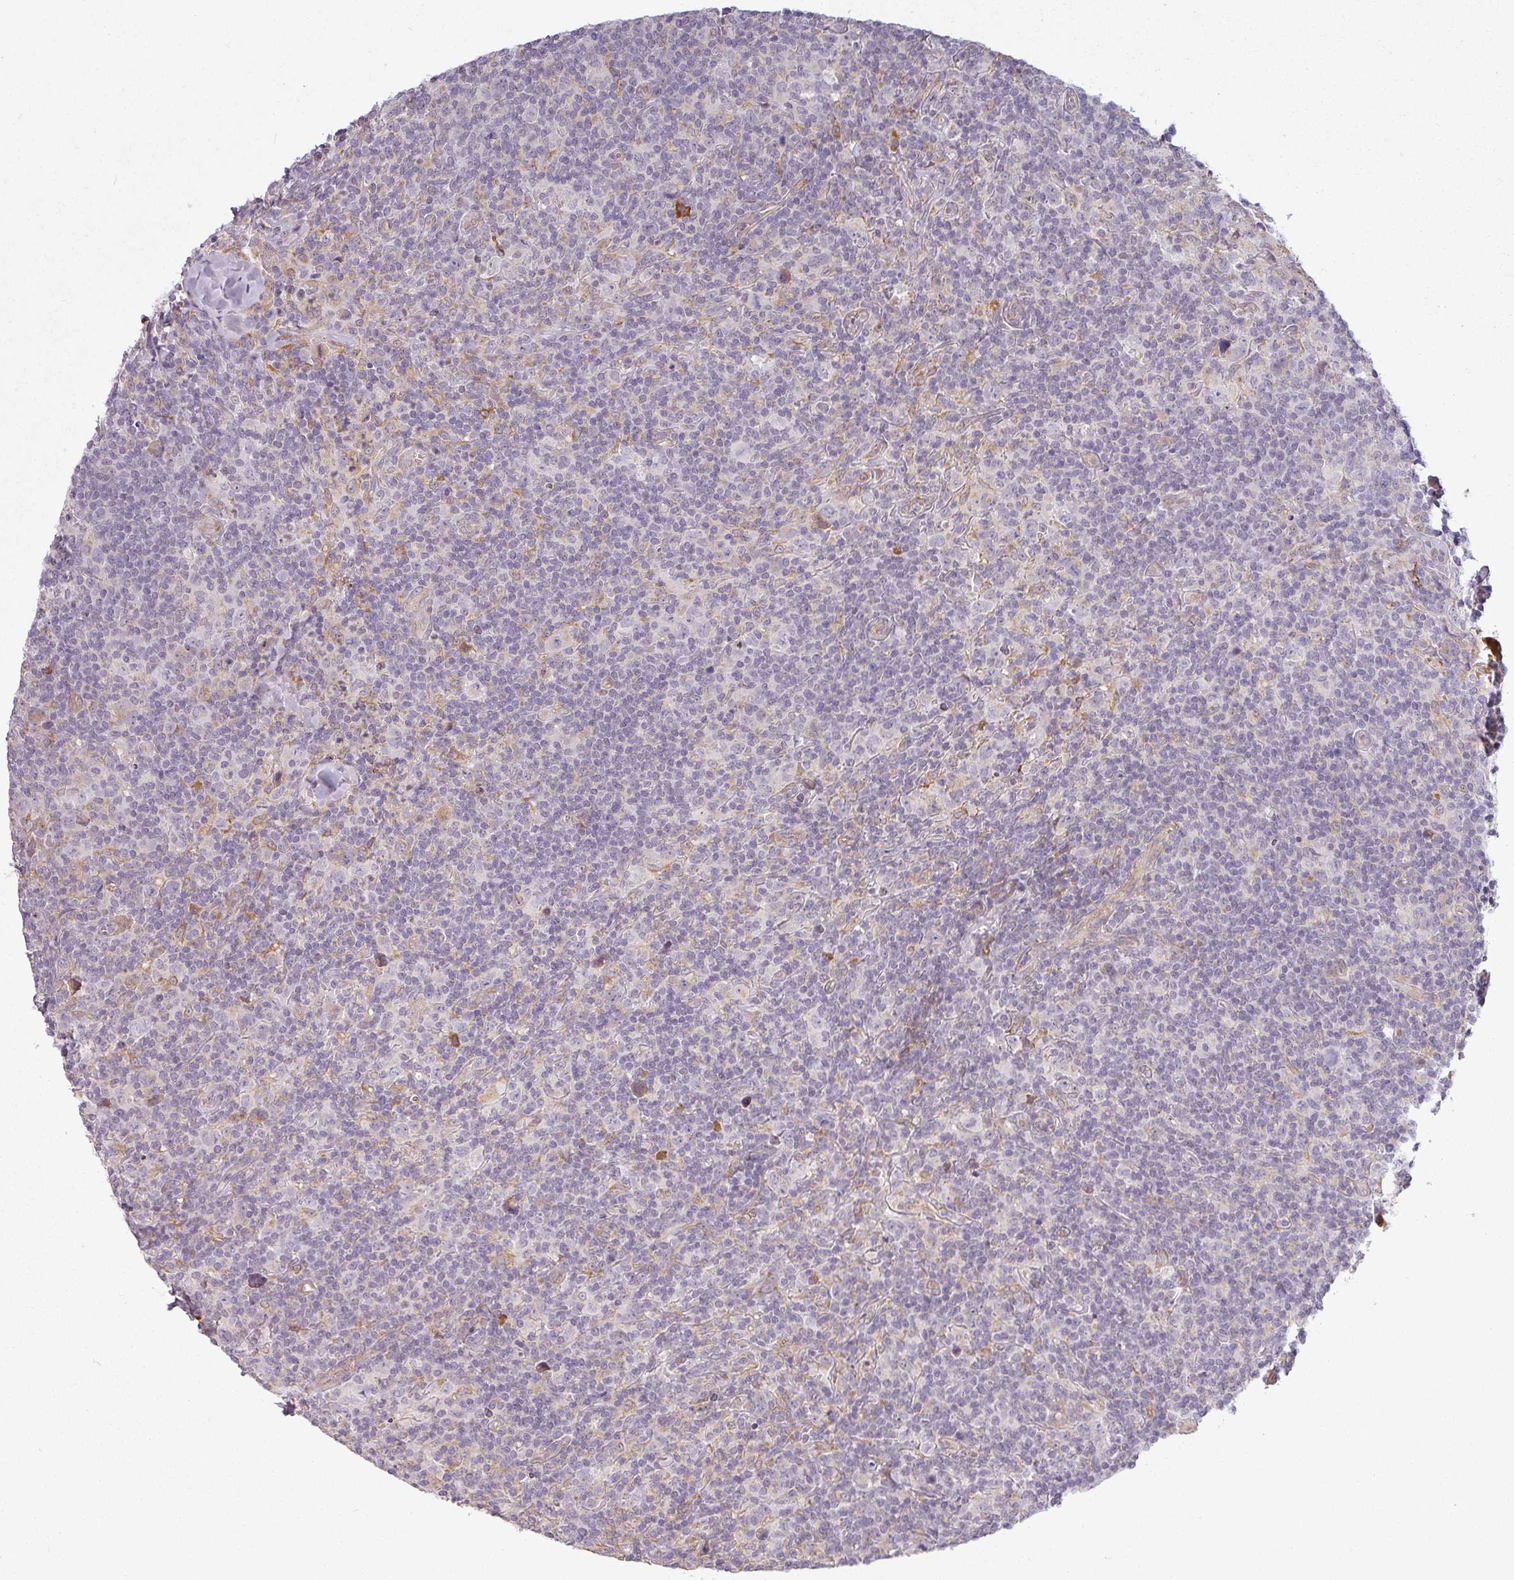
{"staining": {"intensity": "negative", "quantity": "none", "location": "none"}, "tissue": "lymphoma", "cell_type": "Tumor cells", "image_type": "cancer", "snomed": [{"axis": "morphology", "description": "Hodgkin's disease, NOS"}, {"axis": "topography", "description": "Lymph node"}], "caption": "Lymphoma stained for a protein using immunohistochemistry (IHC) shows no staining tumor cells.", "gene": "CCDC144A", "patient": {"sex": "female", "age": 18}}